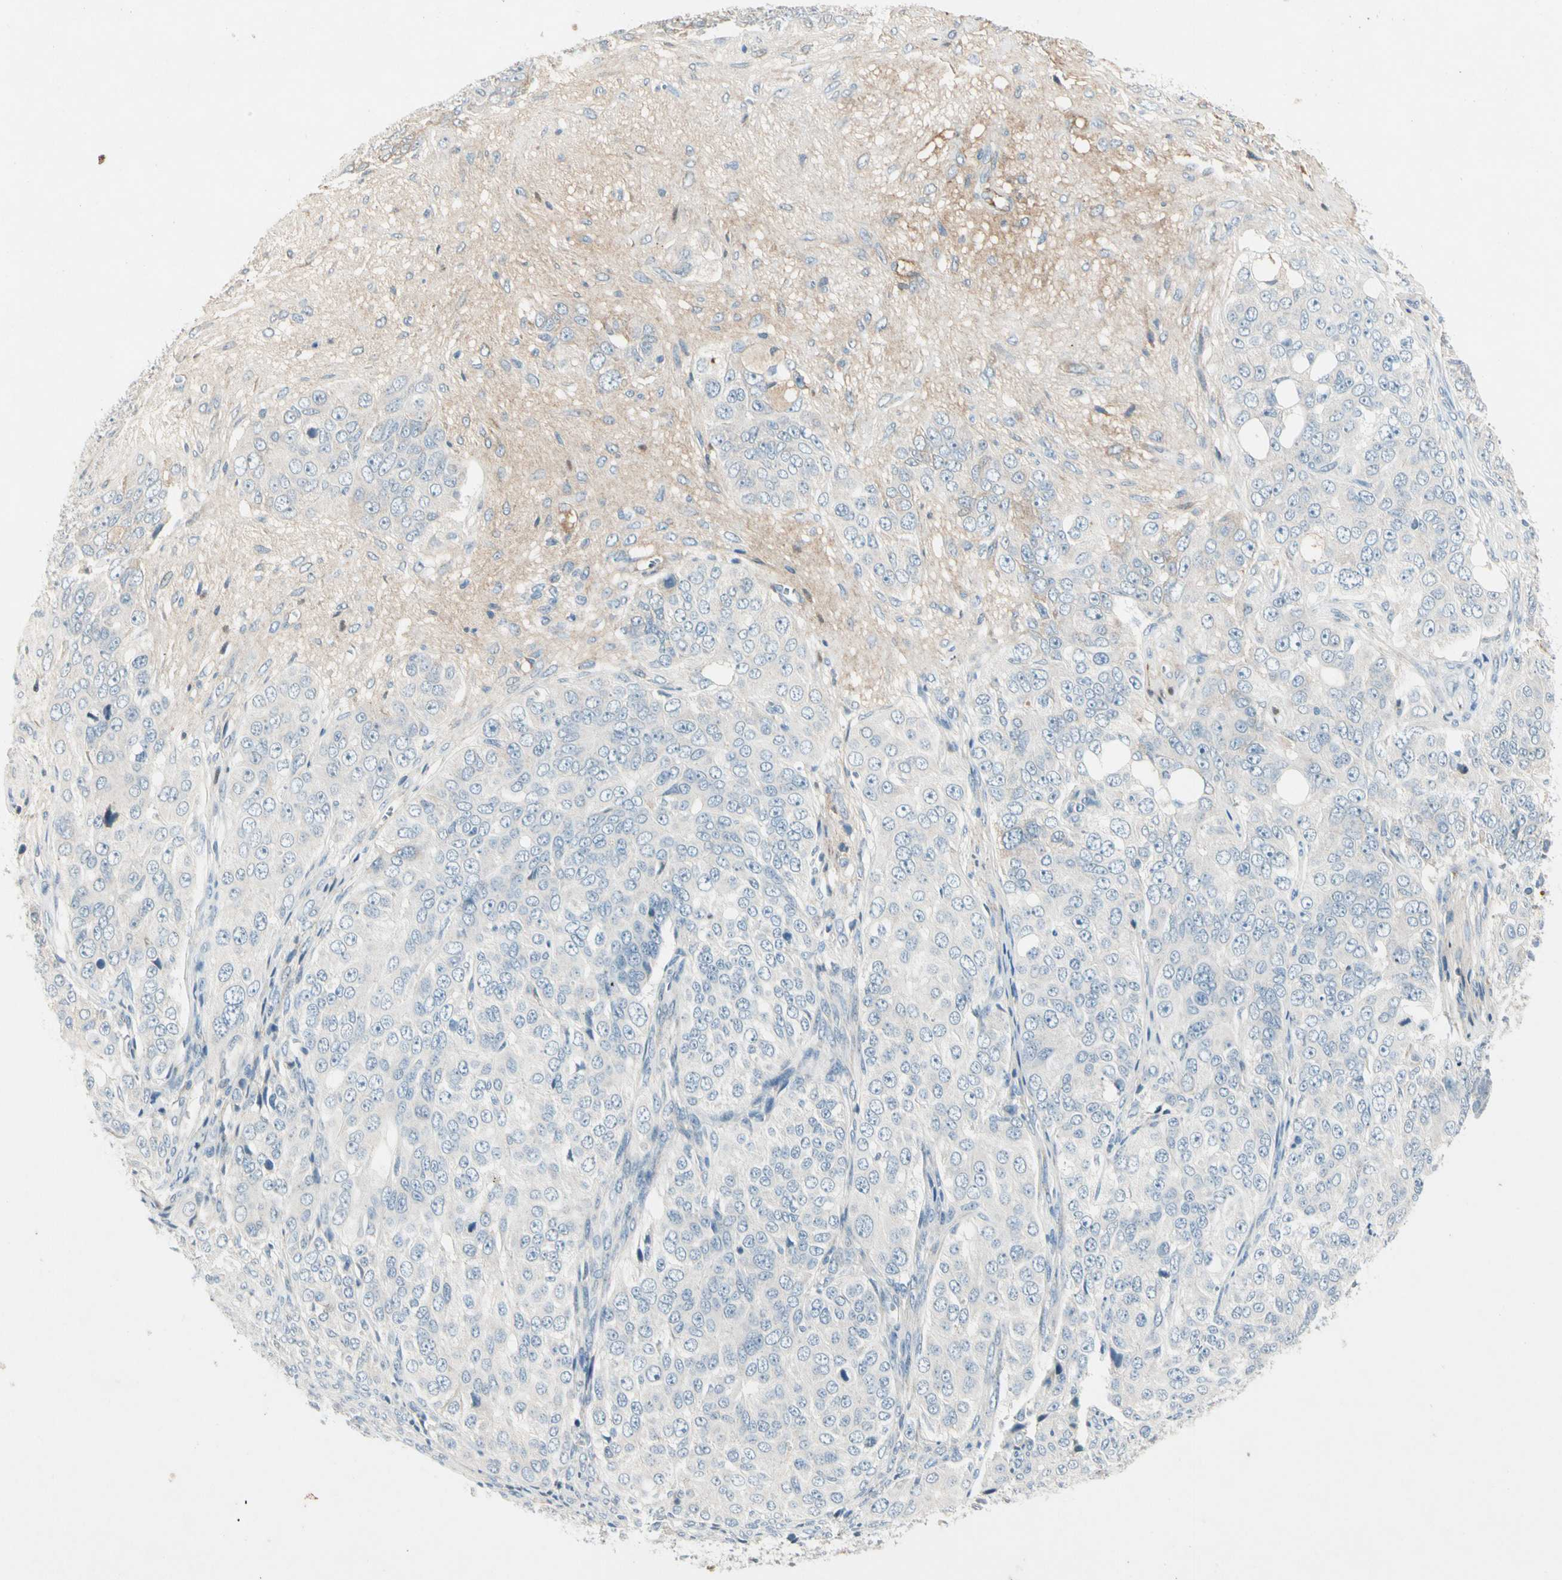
{"staining": {"intensity": "negative", "quantity": "none", "location": "none"}, "tissue": "ovarian cancer", "cell_type": "Tumor cells", "image_type": "cancer", "snomed": [{"axis": "morphology", "description": "Carcinoma, endometroid"}, {"axis": "topography", "description": "Ovary"}], "caption": "The histopathology image exhibits no significant expression in tumor cells of ovarian cancer.", "gene": "SERPIND1", "patient": {"sex": "female", "age": 51}}